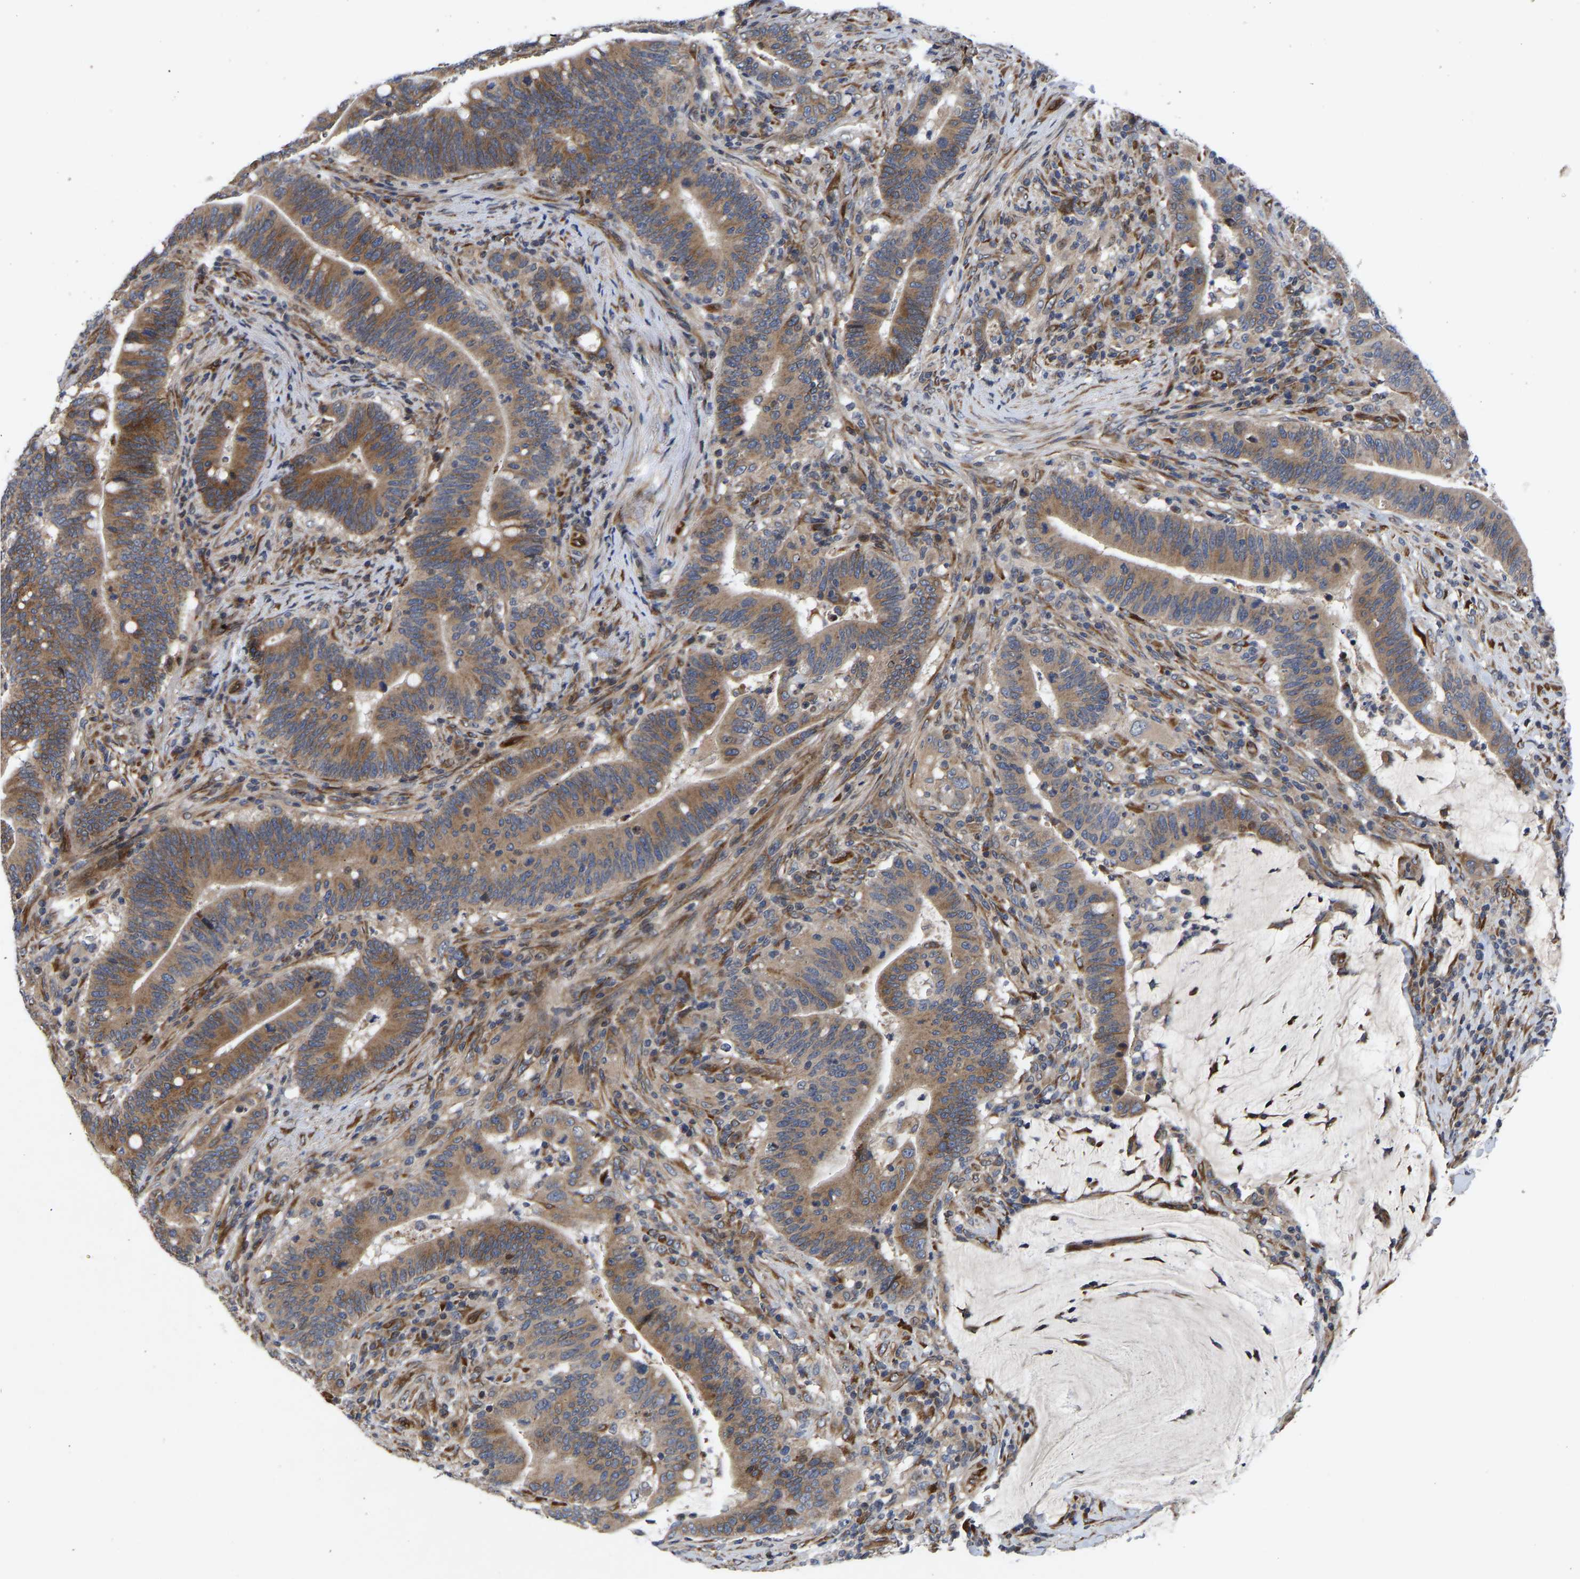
{"staining": {"intensity": "moderate", "quantity": ">75%", "location": "cytoplasmic/membranous"}, "tissue": "colorectal cancer", "cell_type": "Tumor cells", "image_type": "cancer", "snomed": [{"axis": "morphology", "description": "Normal tissue, NOS"}, {"axis": "morphology", "description": "Adenocarcinoma, NOS"}, {"axis": "topography", "description": "Colon"}], "caption": "Colorectal adenocarcinoma stained with a brown dye reveals moderate cytoplasmic/membranous positive positivity in approximately >75% of tumor cells.", "gene": "FRRS1", "patient": {"sex": "female", "age": 66}}